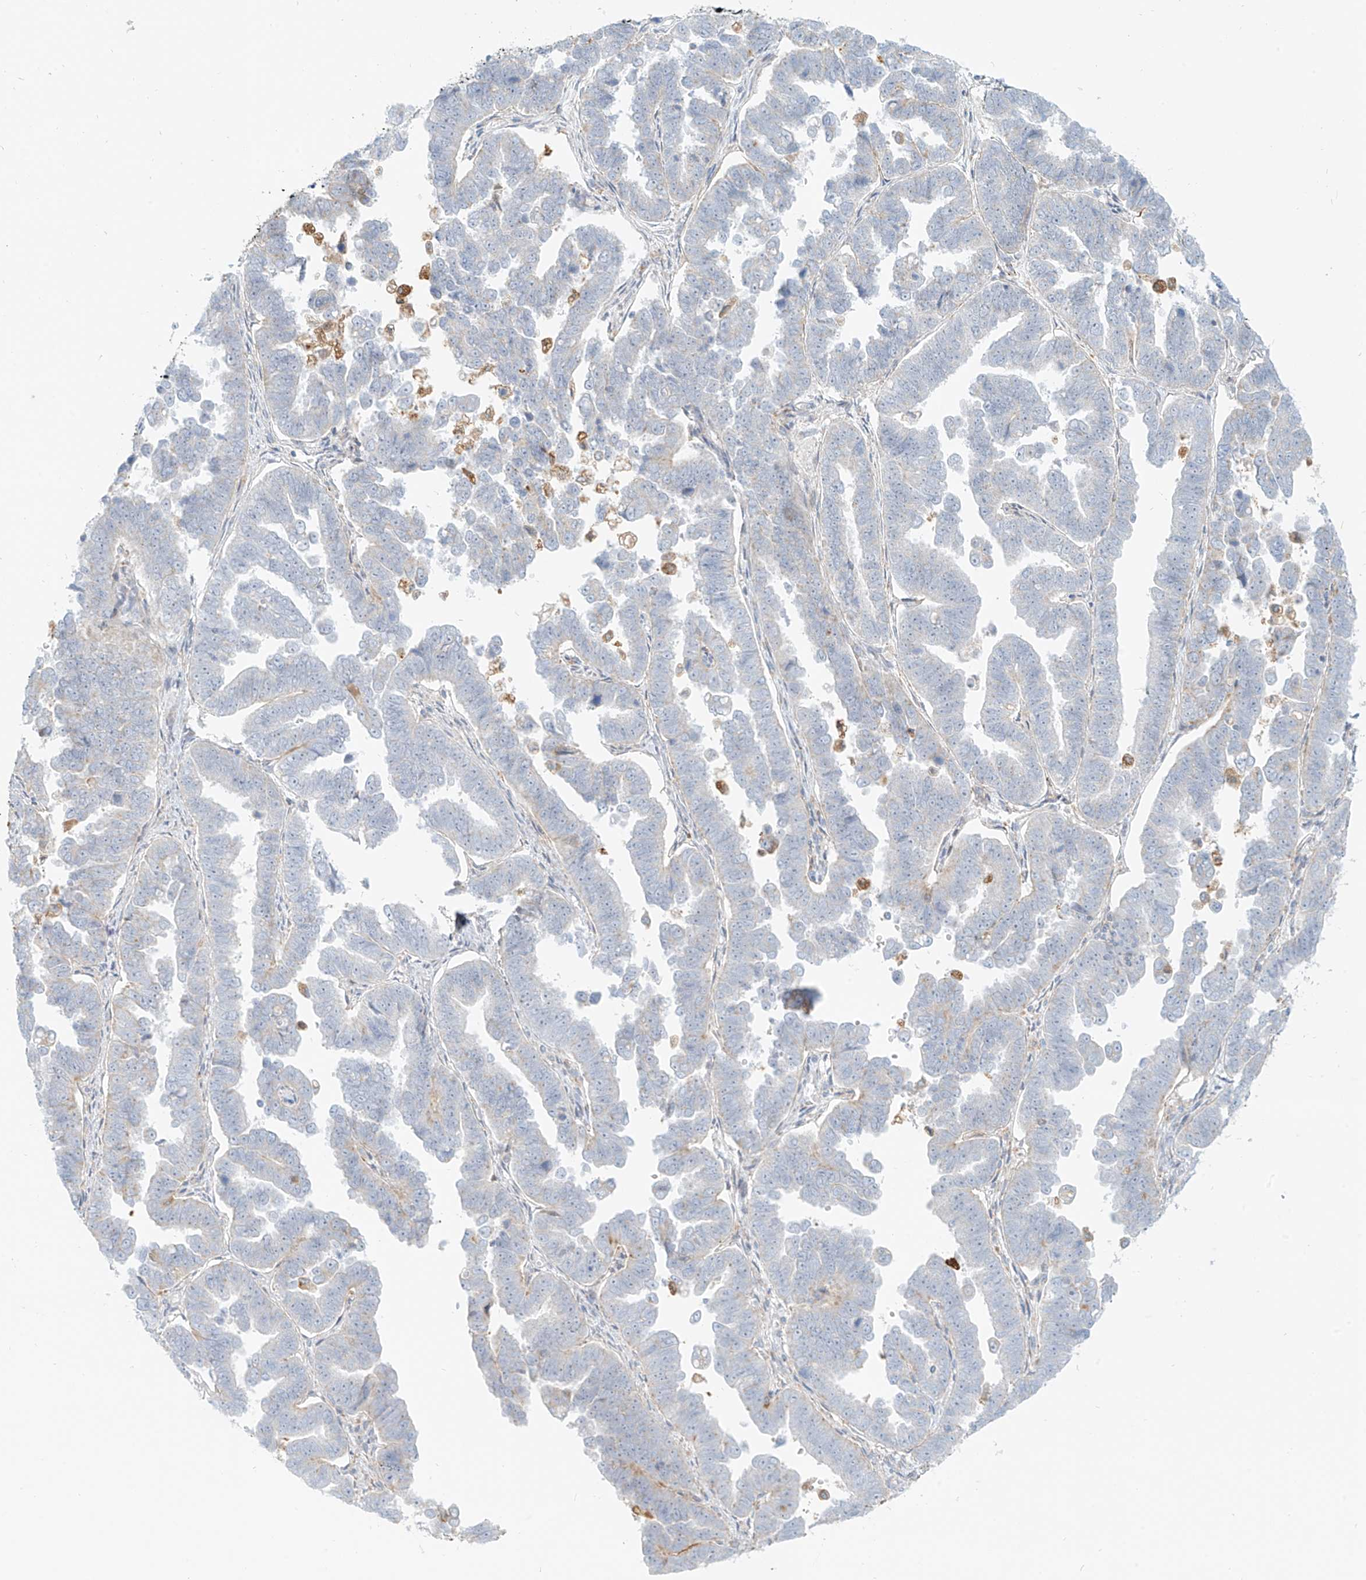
{"staining": {"intensity": "negative", "quantity": "none", "location": "none"}, "tissue": "endometrial cancer", "cell_type": "Tumor cells", "image_type": "cancer", "snomed": [{"axis": "morphology", "description": "Adenocarcinoma, NOS"}, {"axis": "topography", "description": "Endometrium"}], "caption": "Tumor cells show no significant staining in adenocarcinoma (endometrial). (Brightfield microscopy of DAB (3,3'-diaminobenzidine) immunohistochemistry at high magnification).", "gene": "SLC35F6", "patient": {"sex": "female", "age": 75}}